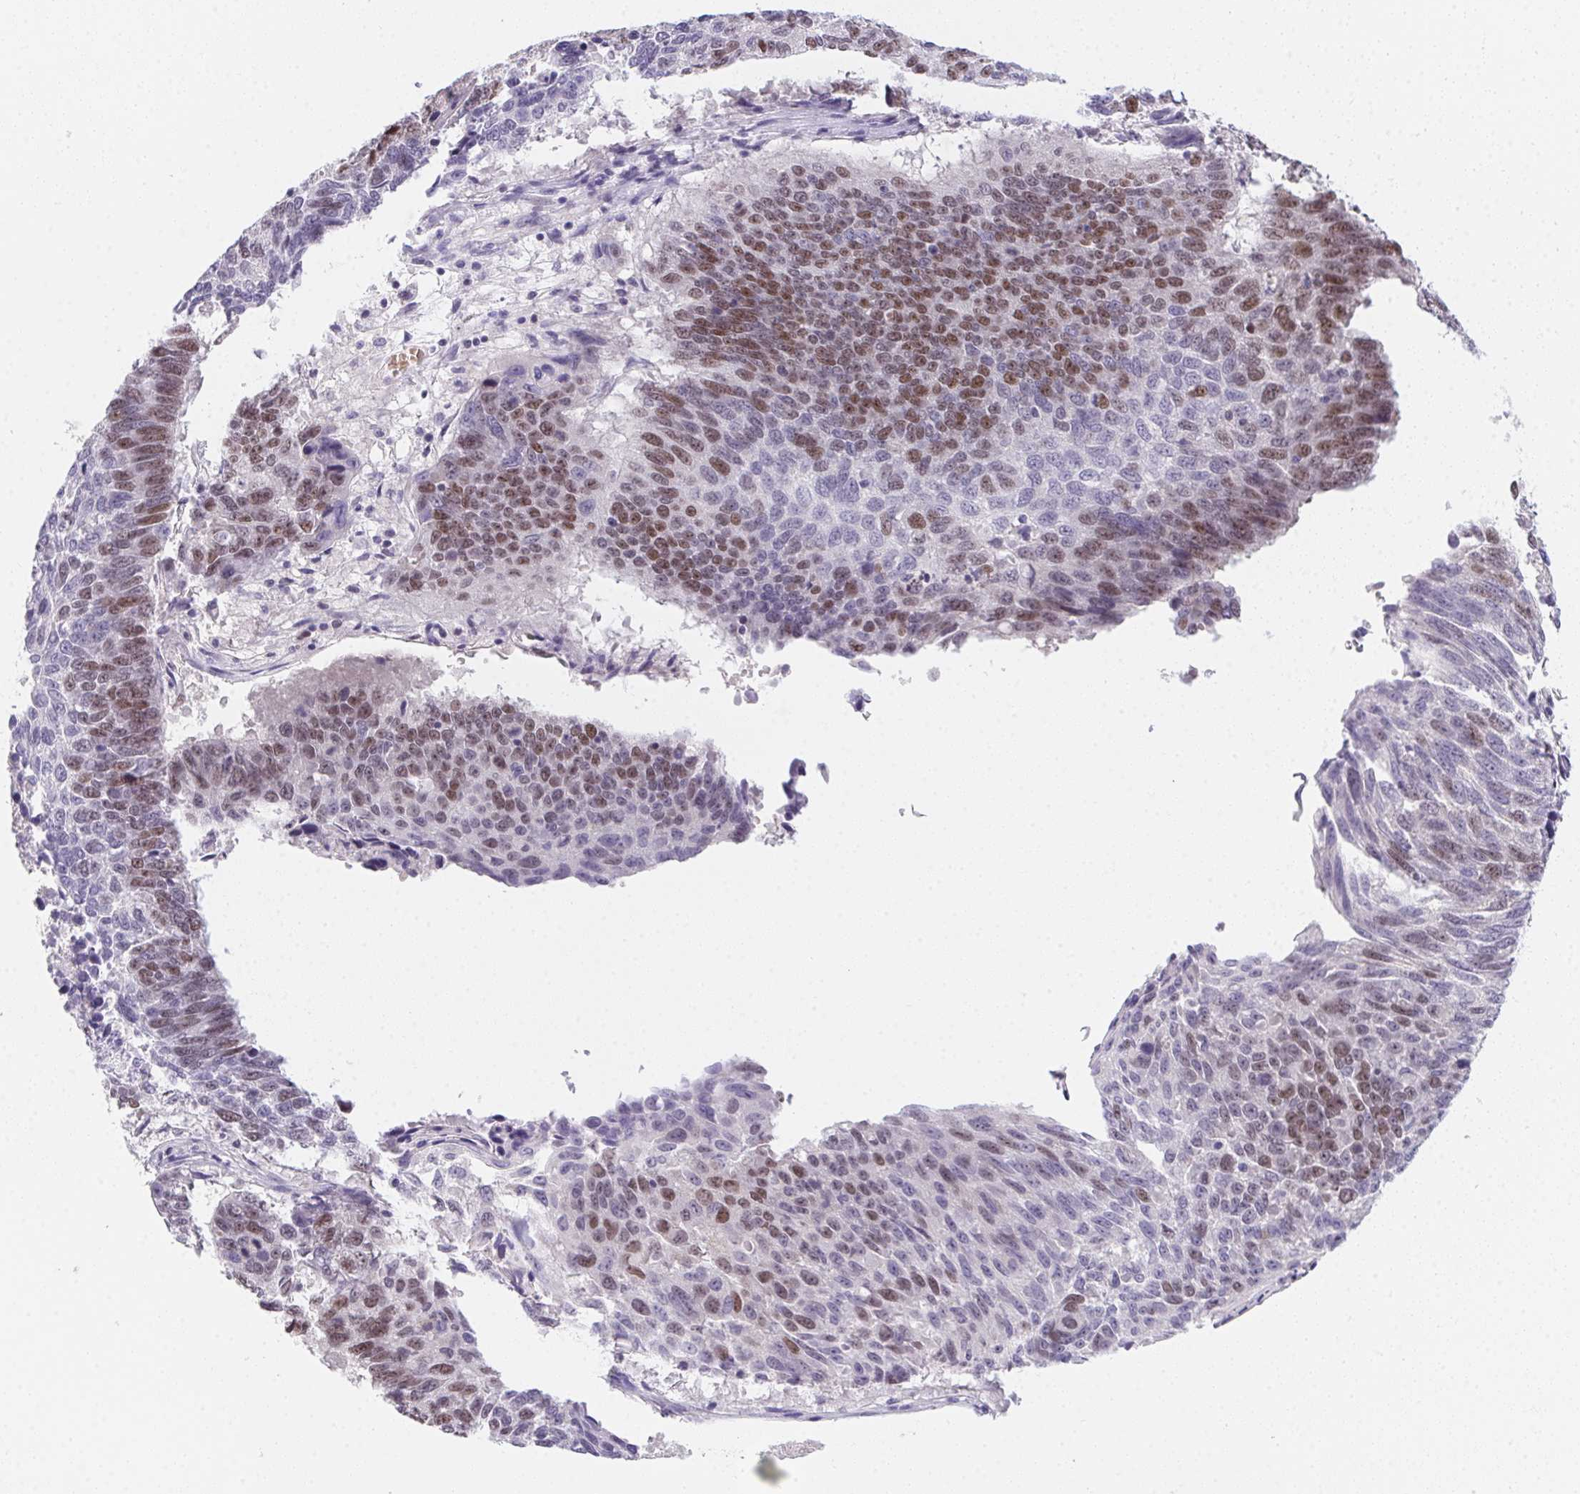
{"staining": {"intensity": "moderate", "quantity": "25%-75%", "location": "nuclear"}, "tissue": "lung cancer", "cell_type": "Tumor cells", "image_type": "cancer", "snomed": [{"axis": "morphology", "description": "Squamous cell carcinoma, NOS"}, {"axis": "topography", "description": "Lung"}], "caption": "A brown stain highlights moderate nuclear staining of a protein in human lung cancer tumor cells. The protein is stained brown, and the nuclei are stained in blue (DAB (3,3'-diaminobenzidine) IHC with brightfield microscopy, high magnification).", "gene": "HELLS", "patient": {"sex": "male", "age": 73}}